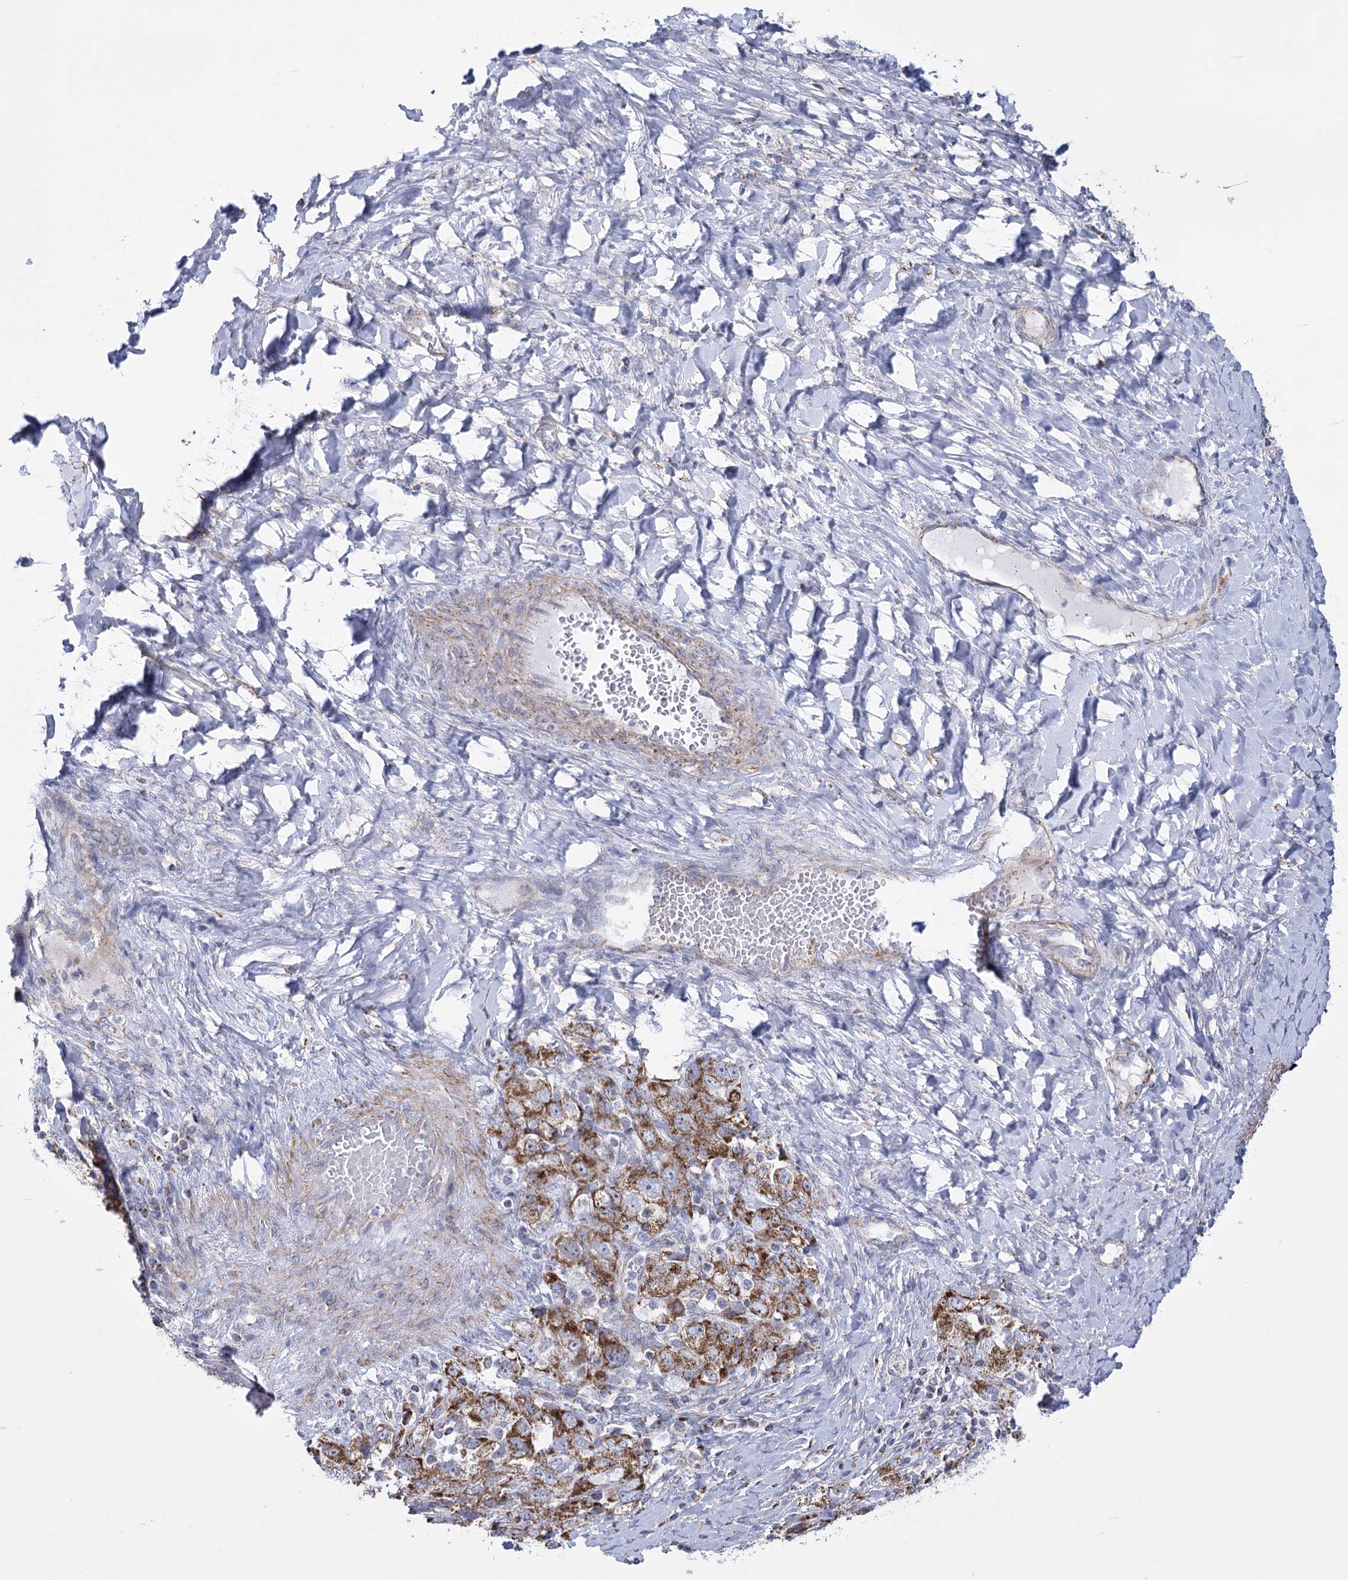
{"staining": {"intensity": "strong", "quantity": ">75%", "location": "cytoplasmic/membranous"}, "tissue": "ovarian cancer", "cell_type": "Tumor cells", "image_type": "cancer", "snomed": [{"axis": "morphology", "description": "Carcinoma, NOS"}, {"axis": "morphology", "description": "Cystadenocarcinoma, serous, NOS"}, {"axis": "topography", "description": "Ovary"}], "caption": "Serous cystadenocarcinoma (ovarian) tissue exhibits strong cytoplasmic/membranous staining in about >75% of tumor cells, visualized by immunohistochemistry.", "gene": "PDHB", "patient": {"sex": "female", "age": 69}}